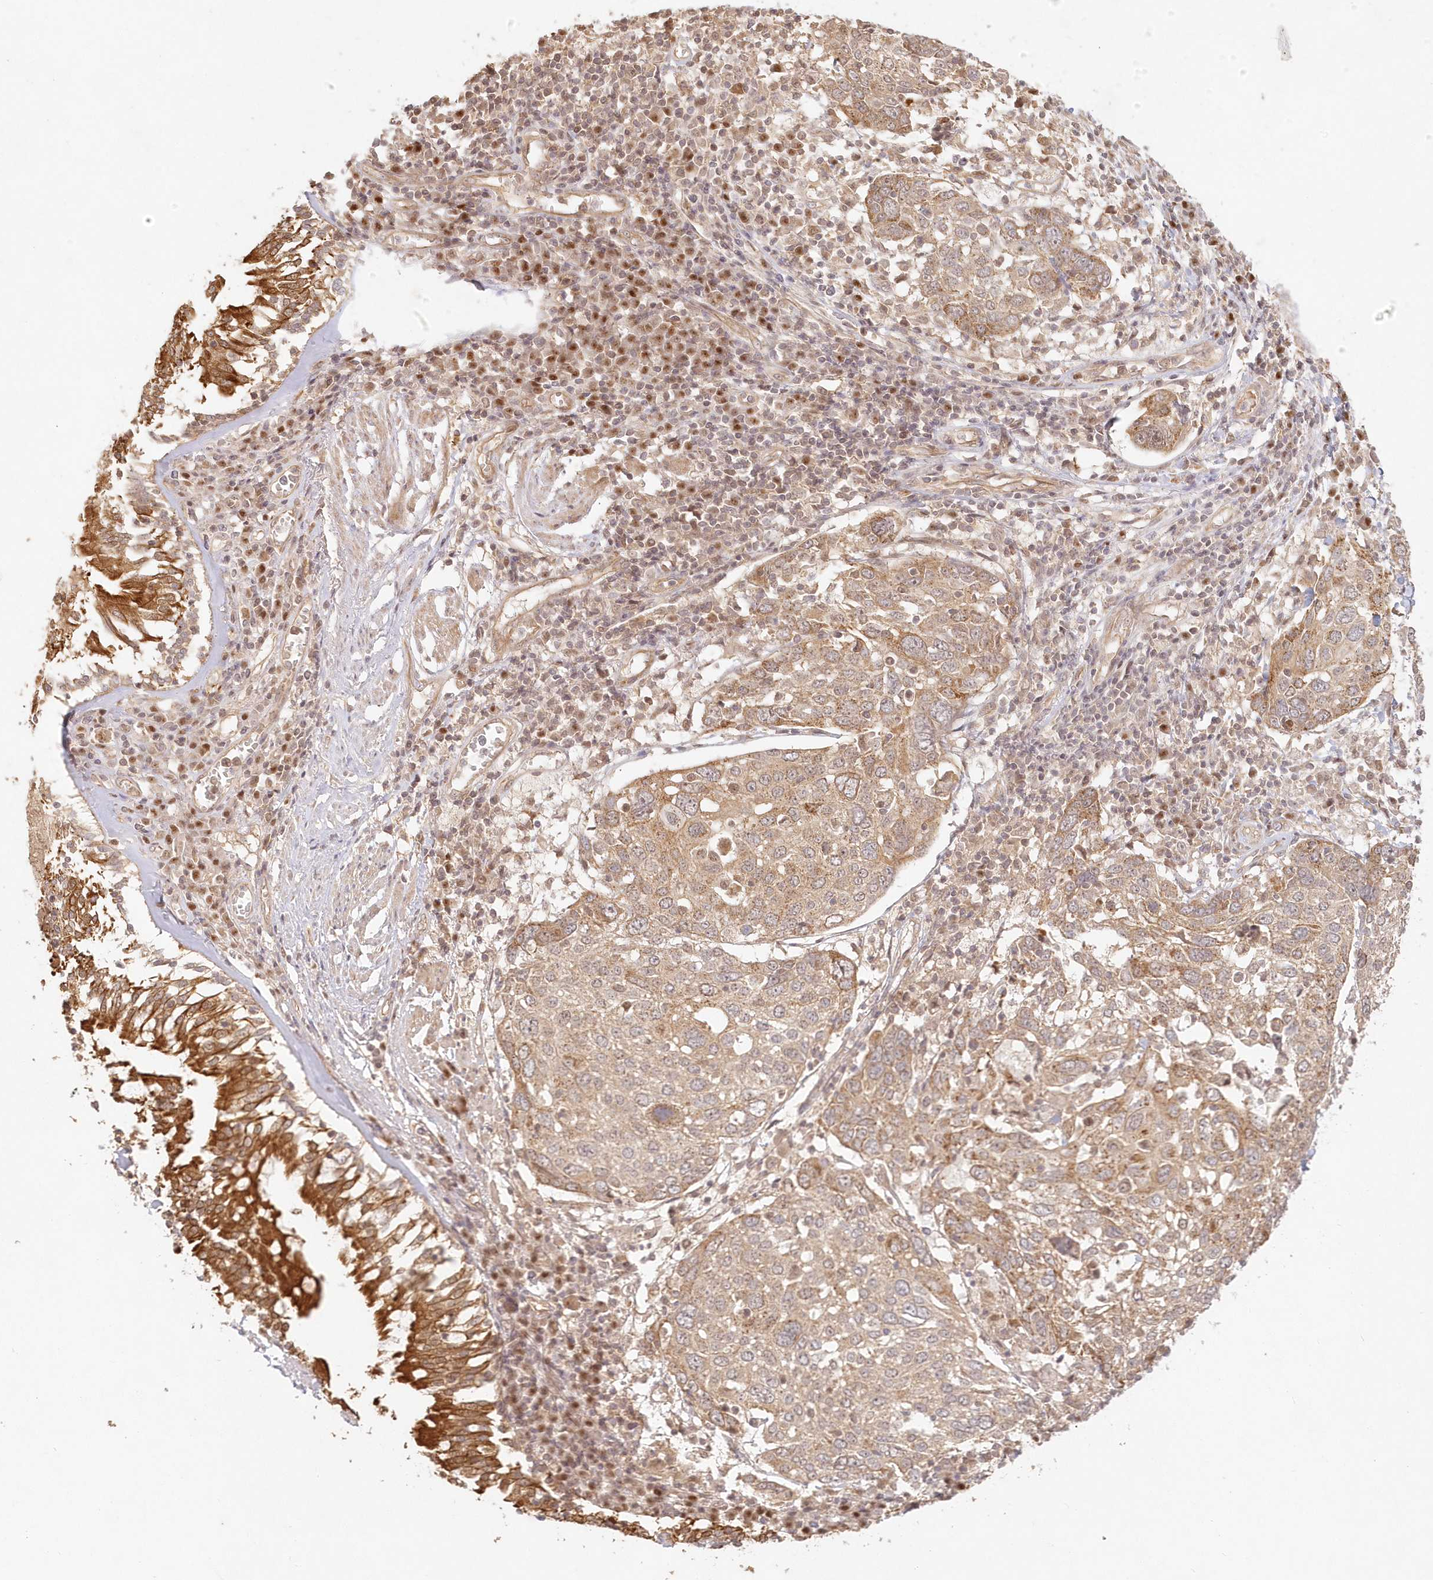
{"staining": {"intensity": "moderate", "quantity": ">75%", "location": "cytoplasmic/membranous"}, "tissue": "lung cancer", "cell_type": "Tumor cells", "image_type": "cancer", "snomed": [{"axis": "morphology", "description": "Squamous cell carcinoma, NOS"}, {"axis": "topography", "description": "Lung"}], "caption": "The histopathology image reveals immunohistochemical staining of lung cancer. There is moderate cytoplasmic/membranous staining is appreciated in about >75% of tumor cells.", "gene": "KIAA0232", "patient": {"sex": "male", "age": 65}}